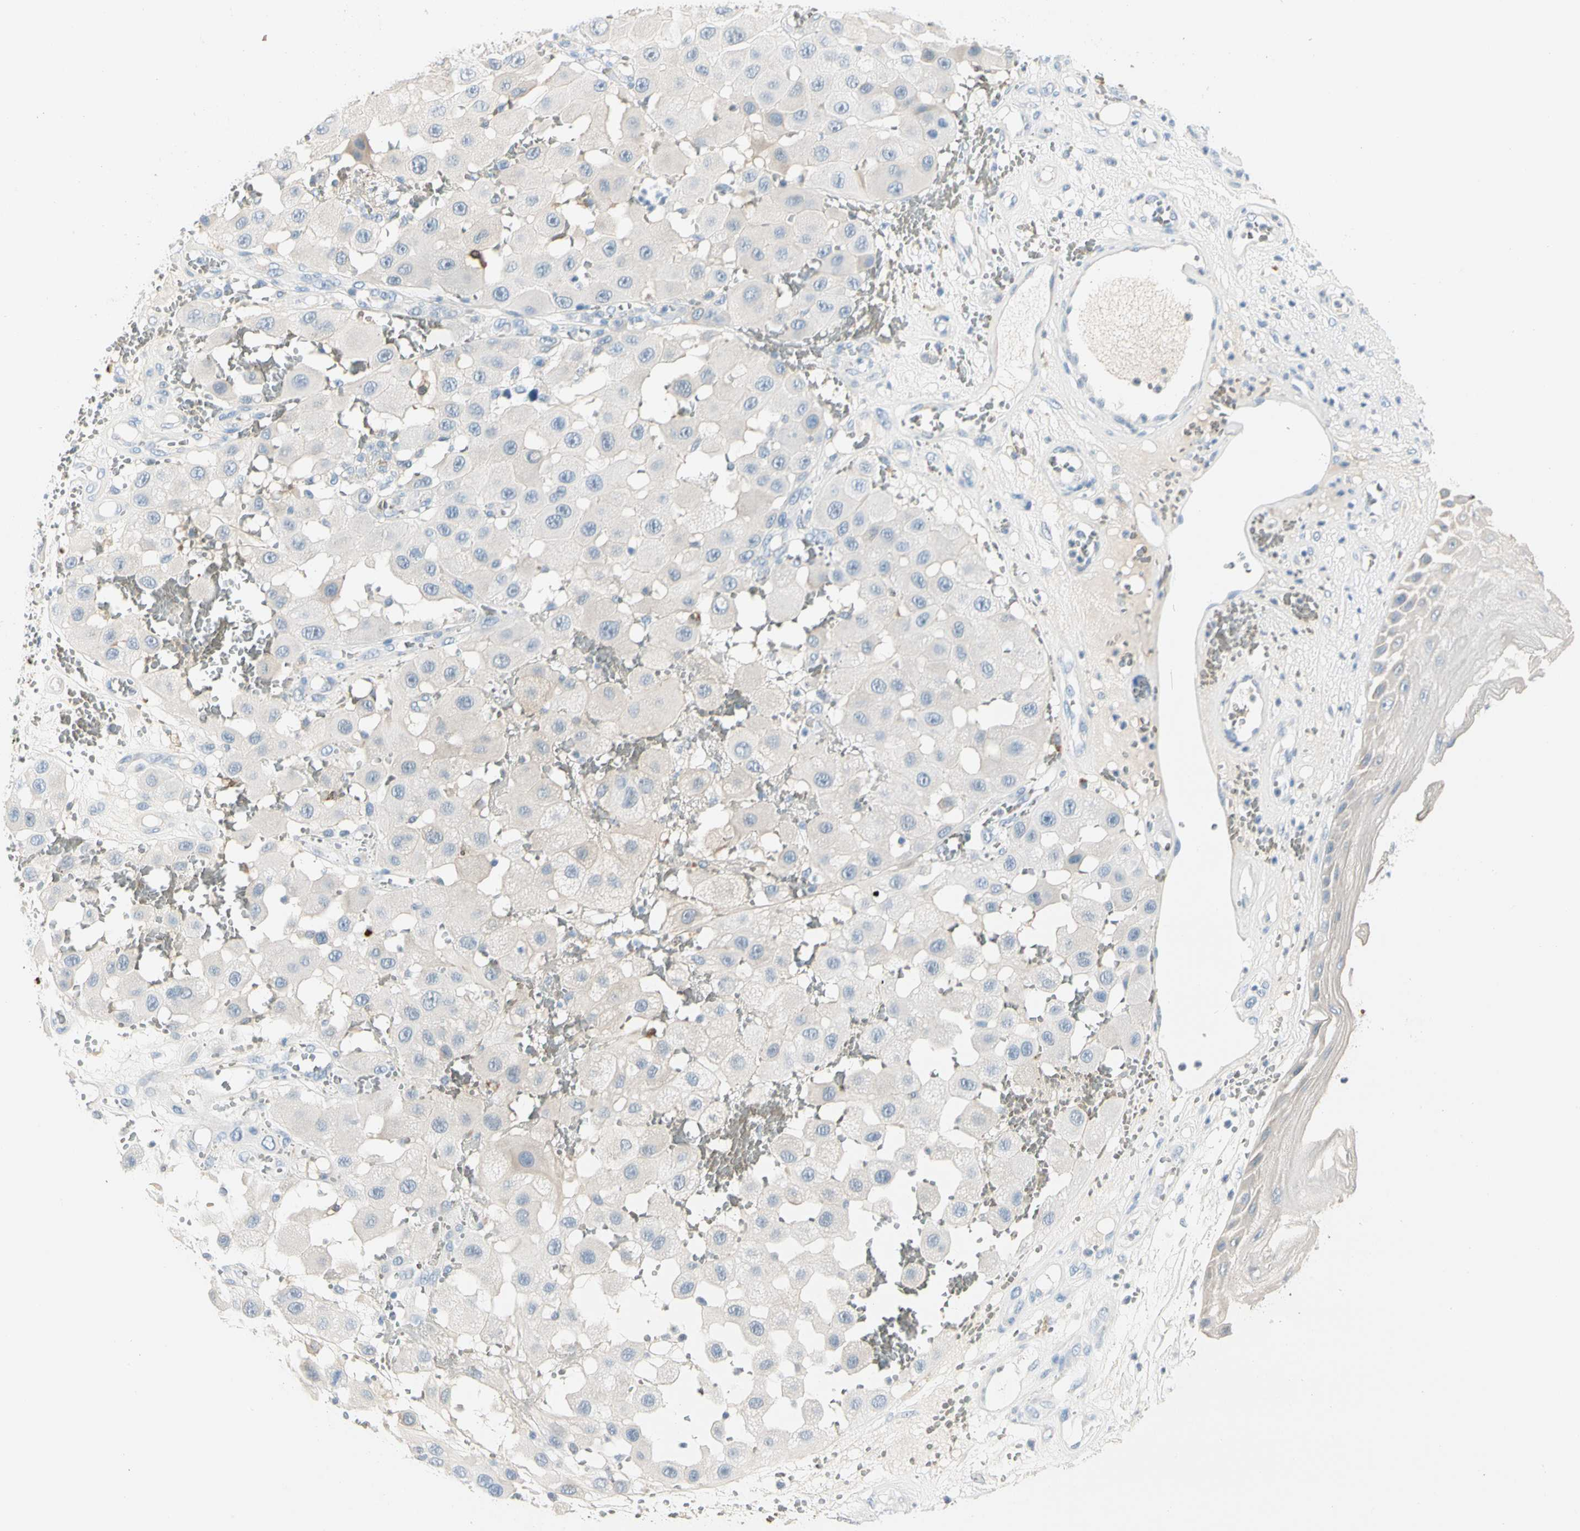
{"staining": {"intensity": "negative", "quantity": "none", "location": "none"}, "tissue": "melanoma", "cell_type": "Tumor cells", "image_type": "cancer", "snomed": [{"axis": "morphology", "description": "Malignant melanoma, NOS"}, {"axis": "topography", "description": "Skin"}], "caption": "Immunohistochemistry (IHC) histopathology image of malignant melanoma stained for a protein (brown), which shows no staining in tumor cells.", "gene": "CA1", "patient": {"sex": "female", "age": 81}}